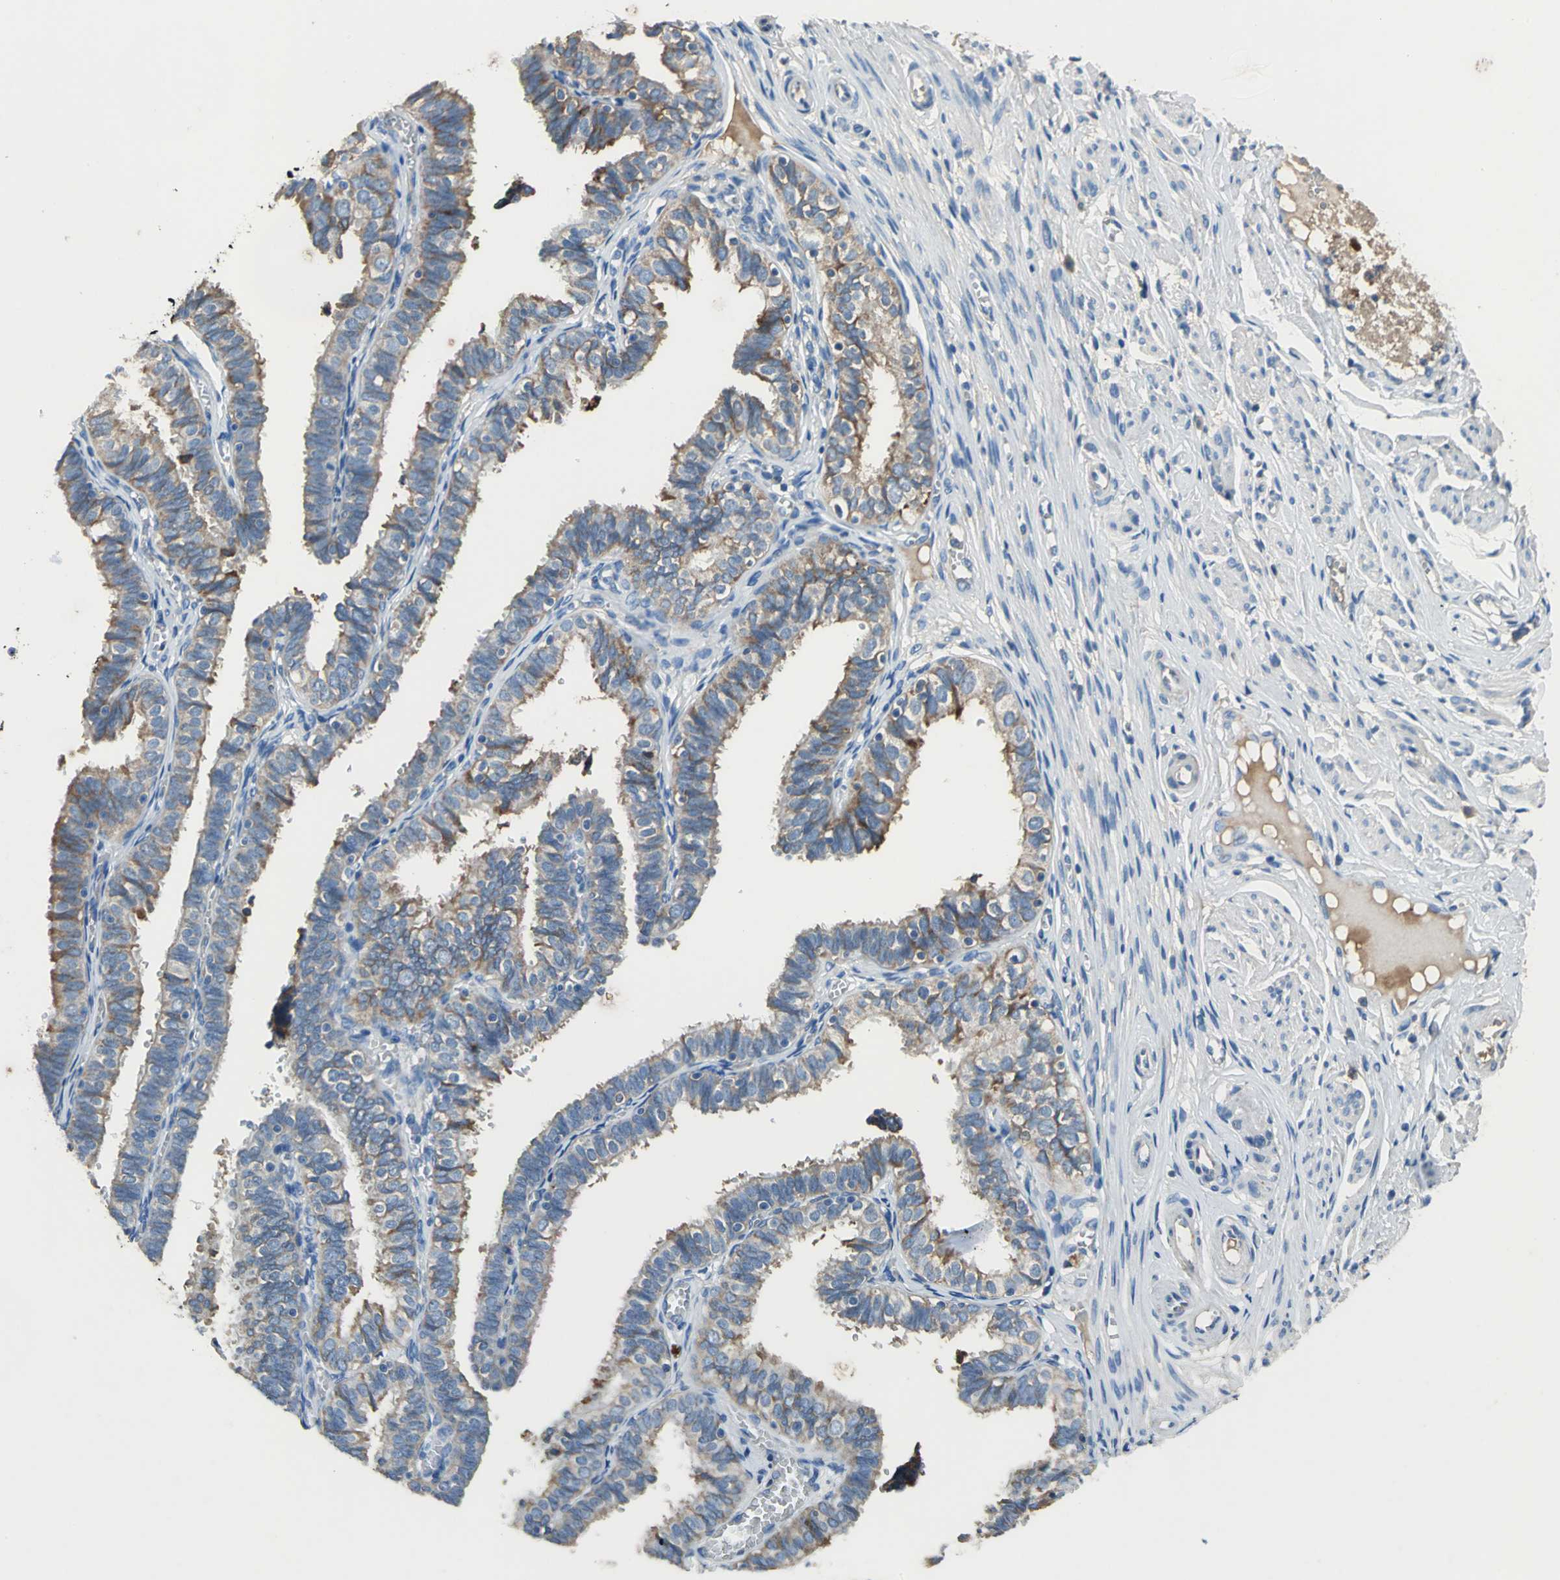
{"staining": {"intensity": "moderate", "quantity": ">75%", "location": "cytoplasmic/membranous"}, "tissue": "fallopian tube", "cell_type": "Glandular cells", "image_type": "normal", "snomed": [{"axis": "morphology", "description": "Normal tissue, NOS"}, {"axis": "topography", "description": "Fallopian tube"}], "caption": "Protein staining of benign fallopian tube shows moderate cytoplasmic/membranous staining in approximately >75% of glandular cells.", "gene": "HEPH", "patient": {"sex": "female", "age": 46}}